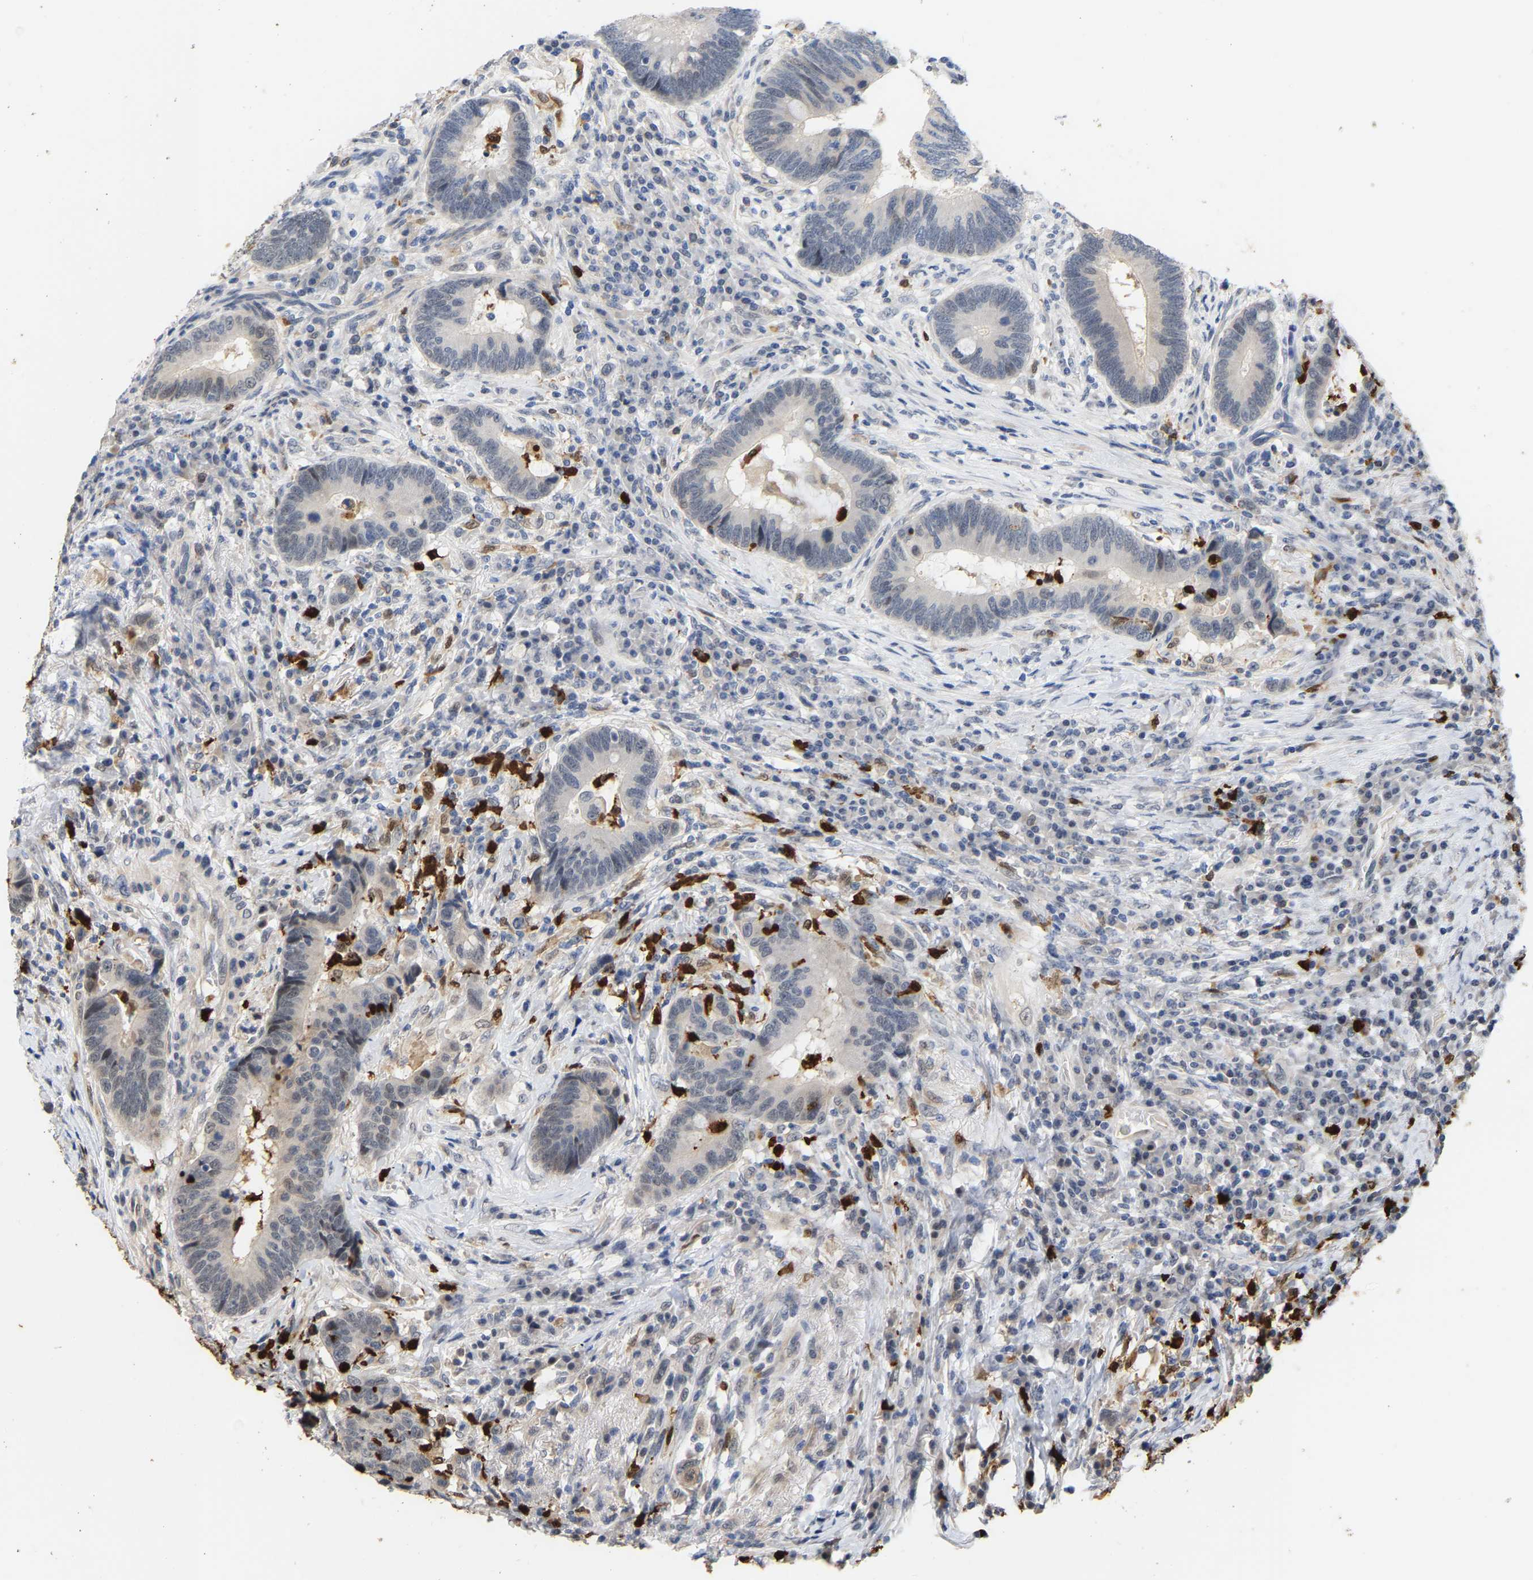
{"staining": {"intensity": "weak", "quantity": "<25%", "location": "cytoplasmic/membranous"}, "tissue": "colorectal cancer", "cell_type": "Tumor cells", "image_type": "cancer", "snomed": [{"axis": "morphology", "description": "Adenocarcinoma, NOS"}, {"axis": "topography", "description": "Rectum"}, {"axis": "topography", "description": "Anal"}], "caption": "Colorectal adenocarcinoma stained for a protein using IHC reveals no staining tumor cells.", "gene": "TDRD7", "patient": {"sex": "female", "age": 89}}